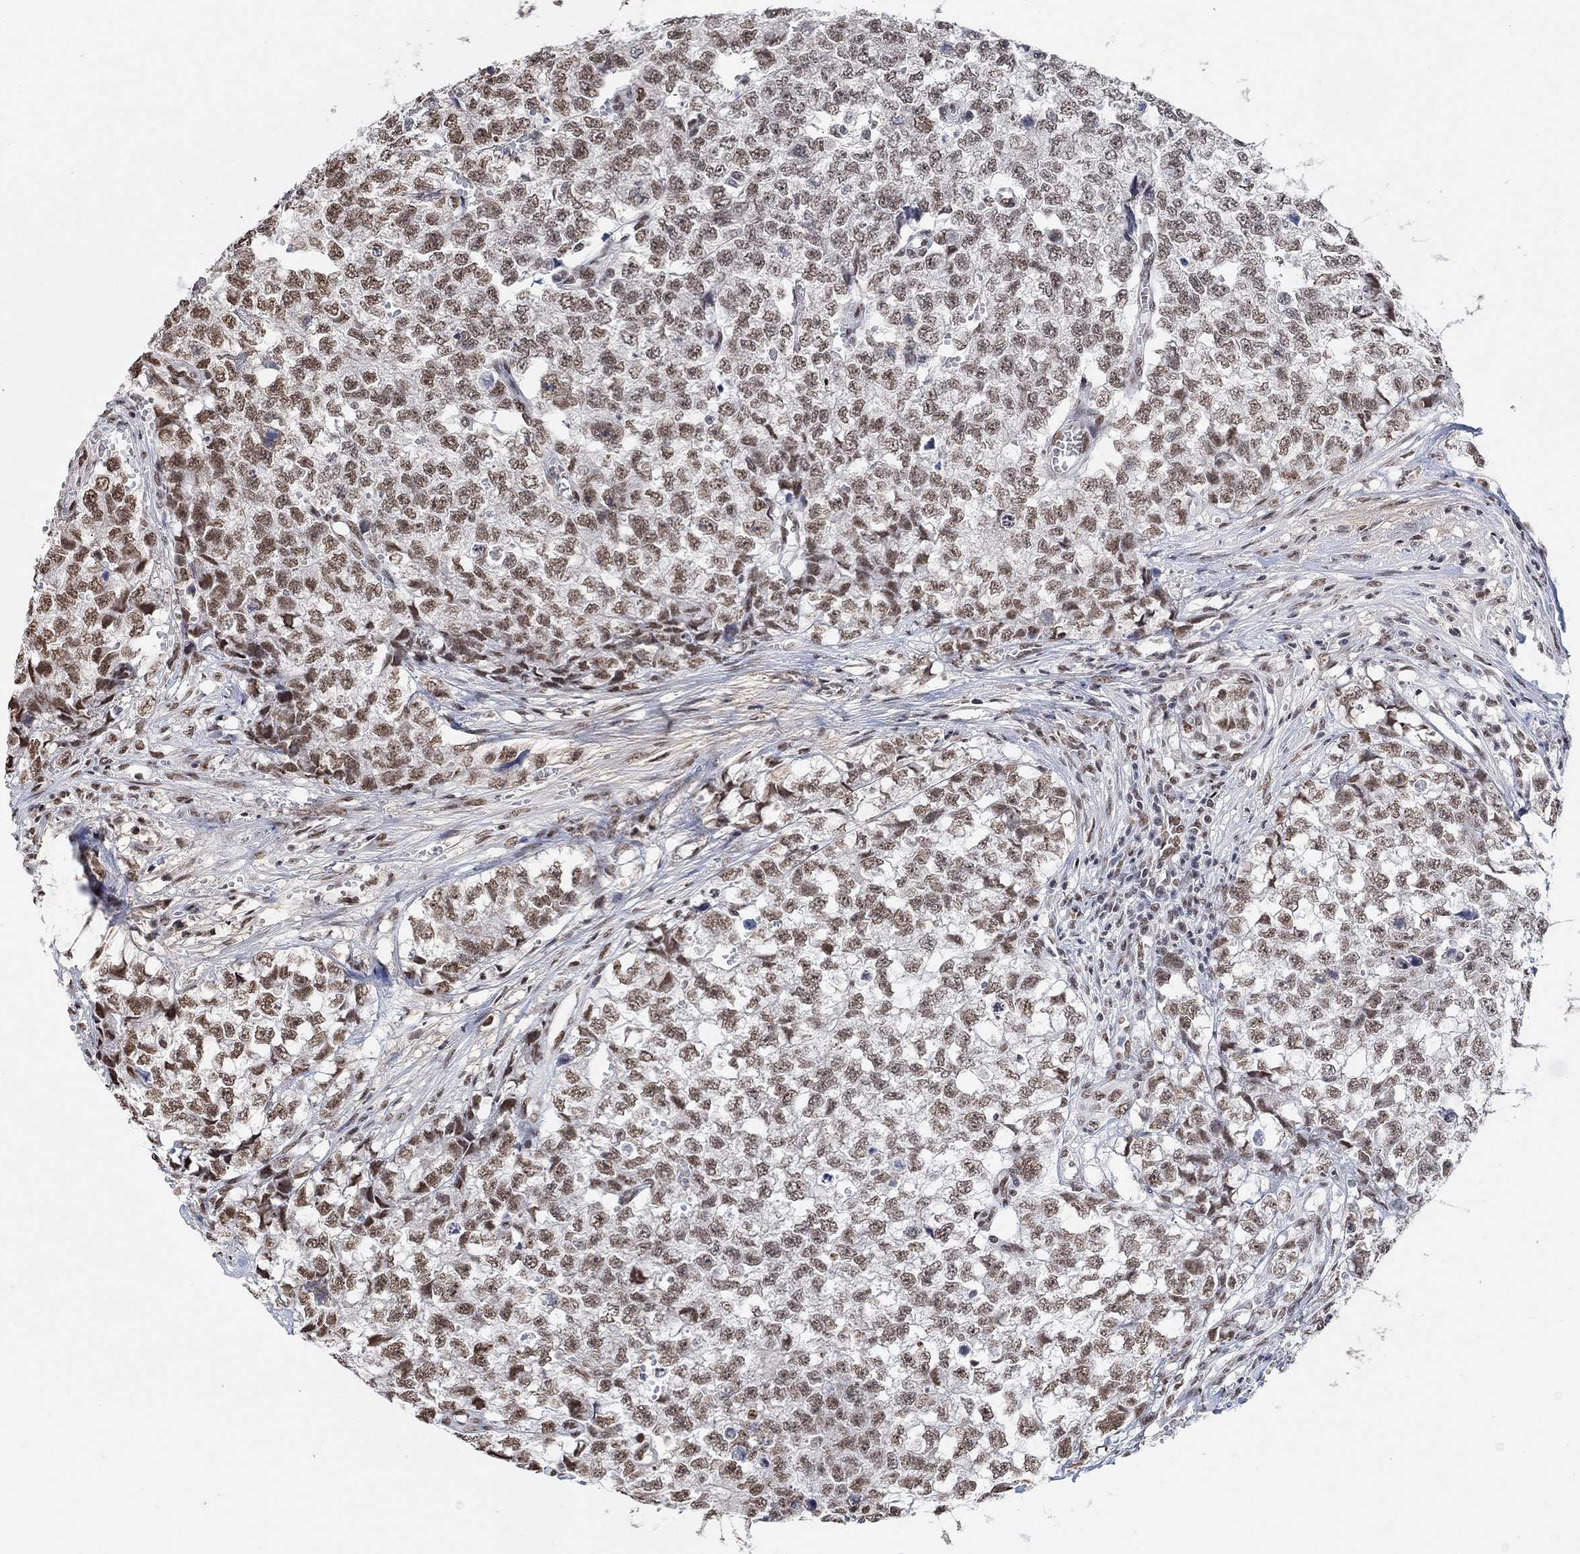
{"staining": {"intensity": "moderate", "quantity": ">75%", "location": "nuclear"}, "tissue": "testis cancer", "cell_type": "Tumor cells", "image_type": "cancer", "snomed": [{"axis": "morphology", "description": "Seminoma, NOS"}, {"axis": "morphology", "description": "Carcinoma, Embryonal, NOS"}, {"axis": "topography", "description": "Testis"}], "caption": "Testis cancer (seminoma) stained with a protein marker displays moderate staining in tumor cells.", "gene": "USP39", "patient": {"sex": "male", "age": 22}}